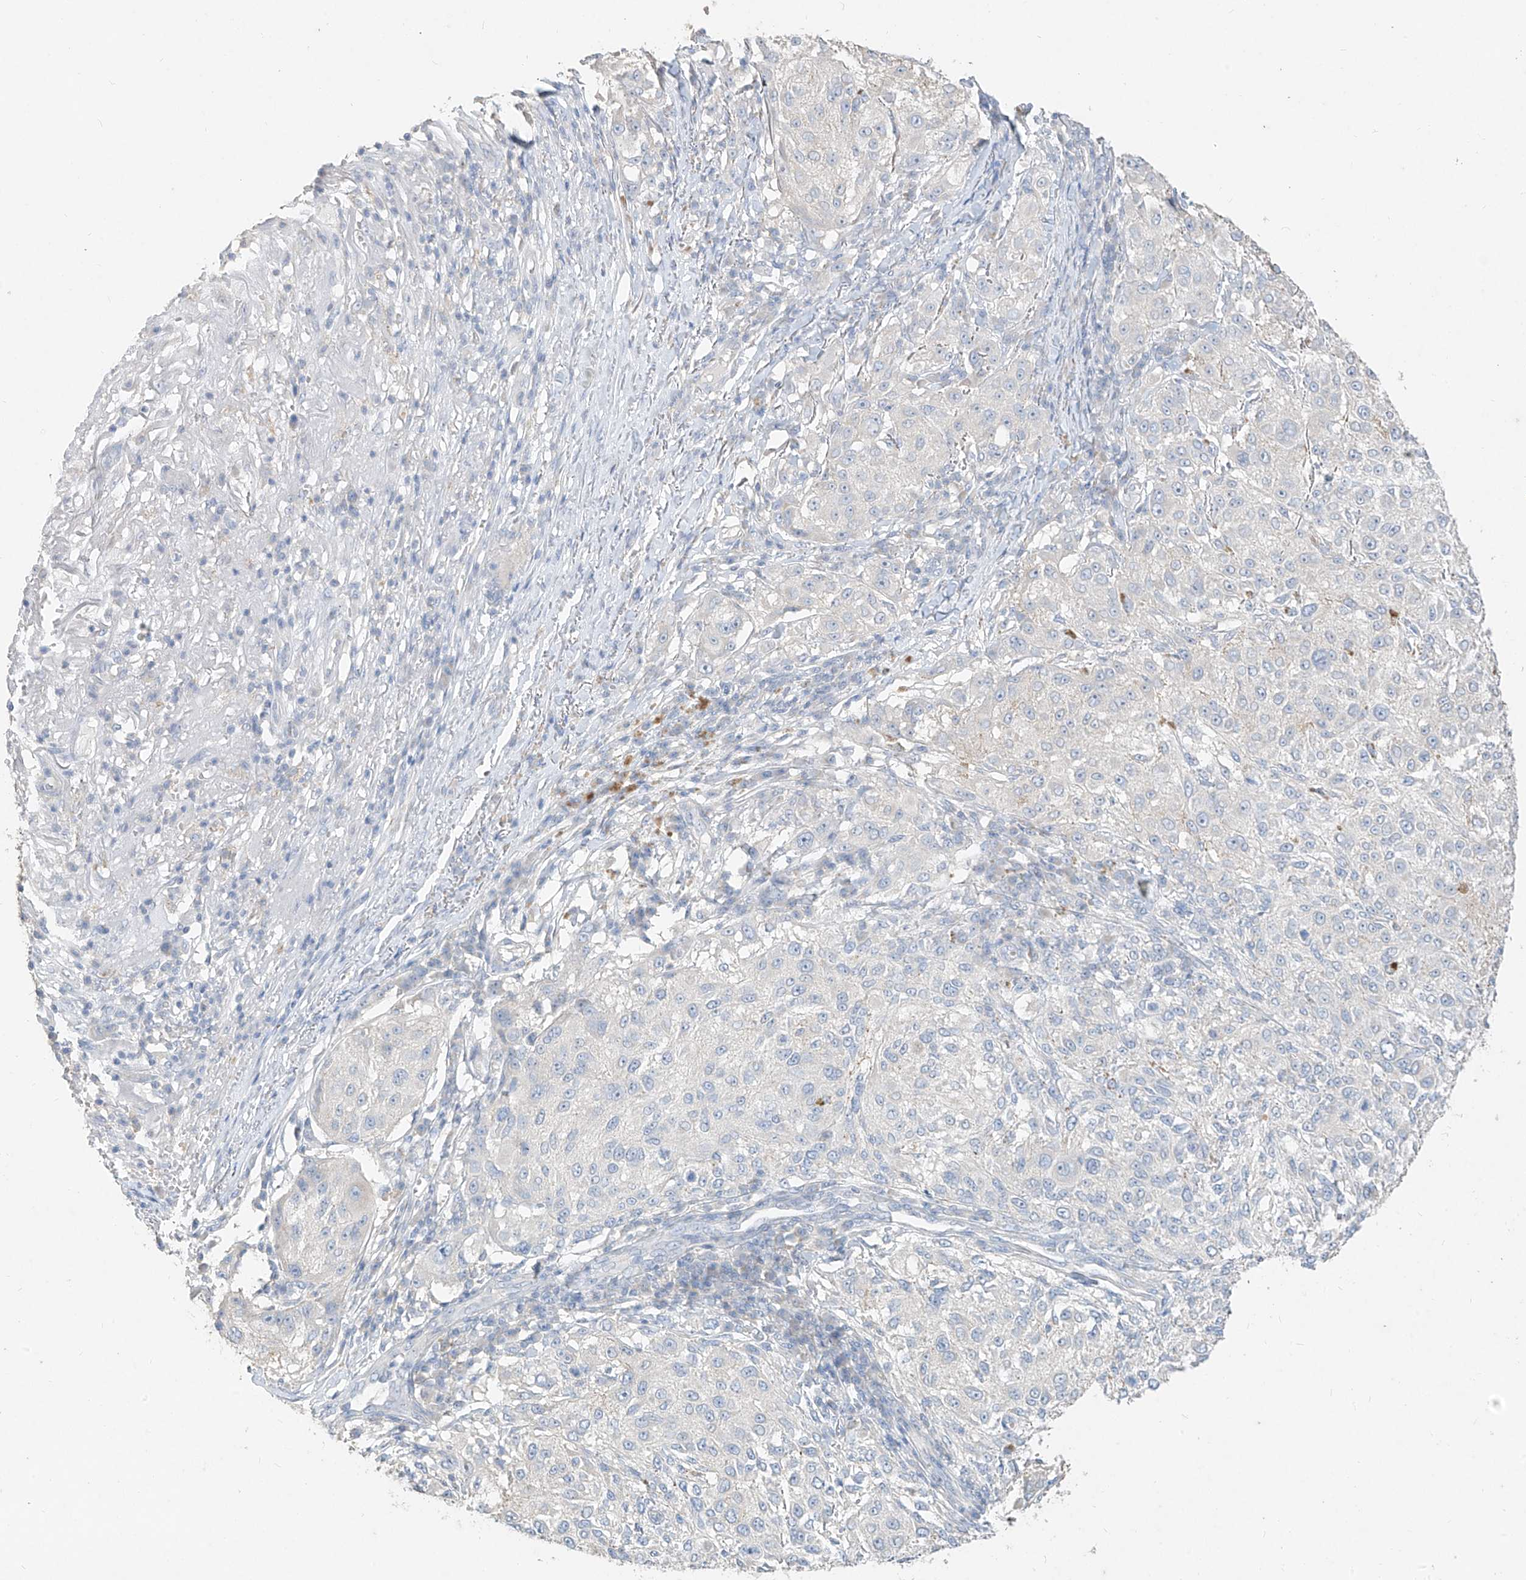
{"staining": {"intensity": "negative", "quantity": "none", "location": "none"}, "tissue": "melanoma", "cell_type": "Tumor cells", "image_type": "cancer", "snomed": [{"axis": "morphology", "description": "Necrosis, NOS"}, {"axis": "morphology", "description": "Malignant melanoma, NOS"}, {"axis": "topography", "description": "Skin"}], "caption": "Malignant melanoma was stained to show a protein in brown. There is no significant positivity in tumor cells. The staining was performed using DAB to visualize the protein expression in brown, while the nuclei were stained in blue with hematoxylin (Magnification: 20x).", "gene": "ZZEF1", "patient": {"sex": "female", "age": 87}}